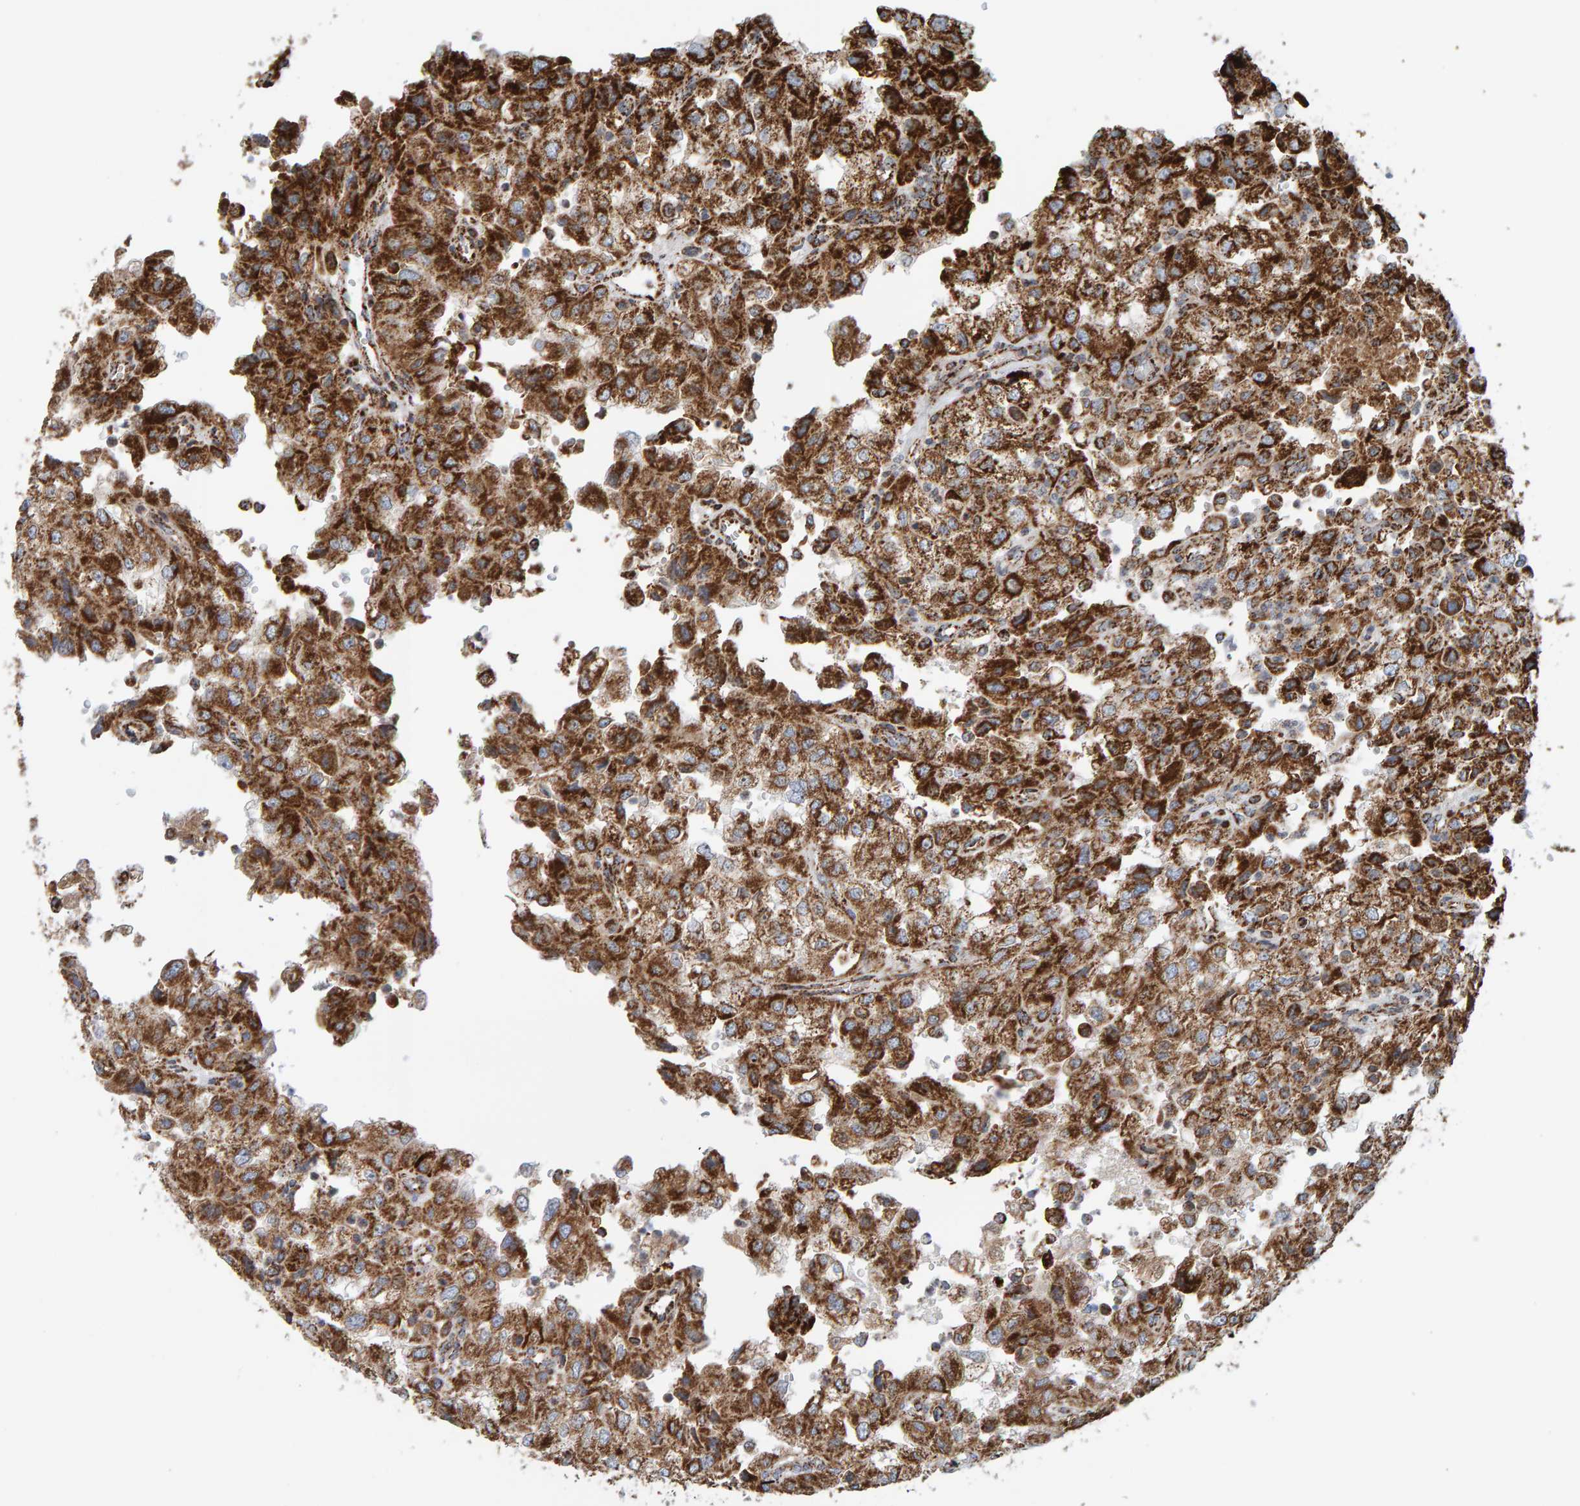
{"staining": {"intensity": "moderate", "quantity": ">75%", "location": "cytoplasmic/membranous"}, "tissue": "renal cancer", "cell_type": "Tumor cells", "image_type": "cancer", "snomed": [{"axis": "morphology", "description": "Adenocarcinoma, NOS"}, {"axis": "topography", "description": "Kidney"}], "caption": "Immunohistochemical staining of adenocarcinoma (renal) exhibits moderate cytoplasmic/membranous protein positivity in about >75% of tumor cells.", "gene": "MRPL45", "patient": {"sex": "female", "age": 54}}